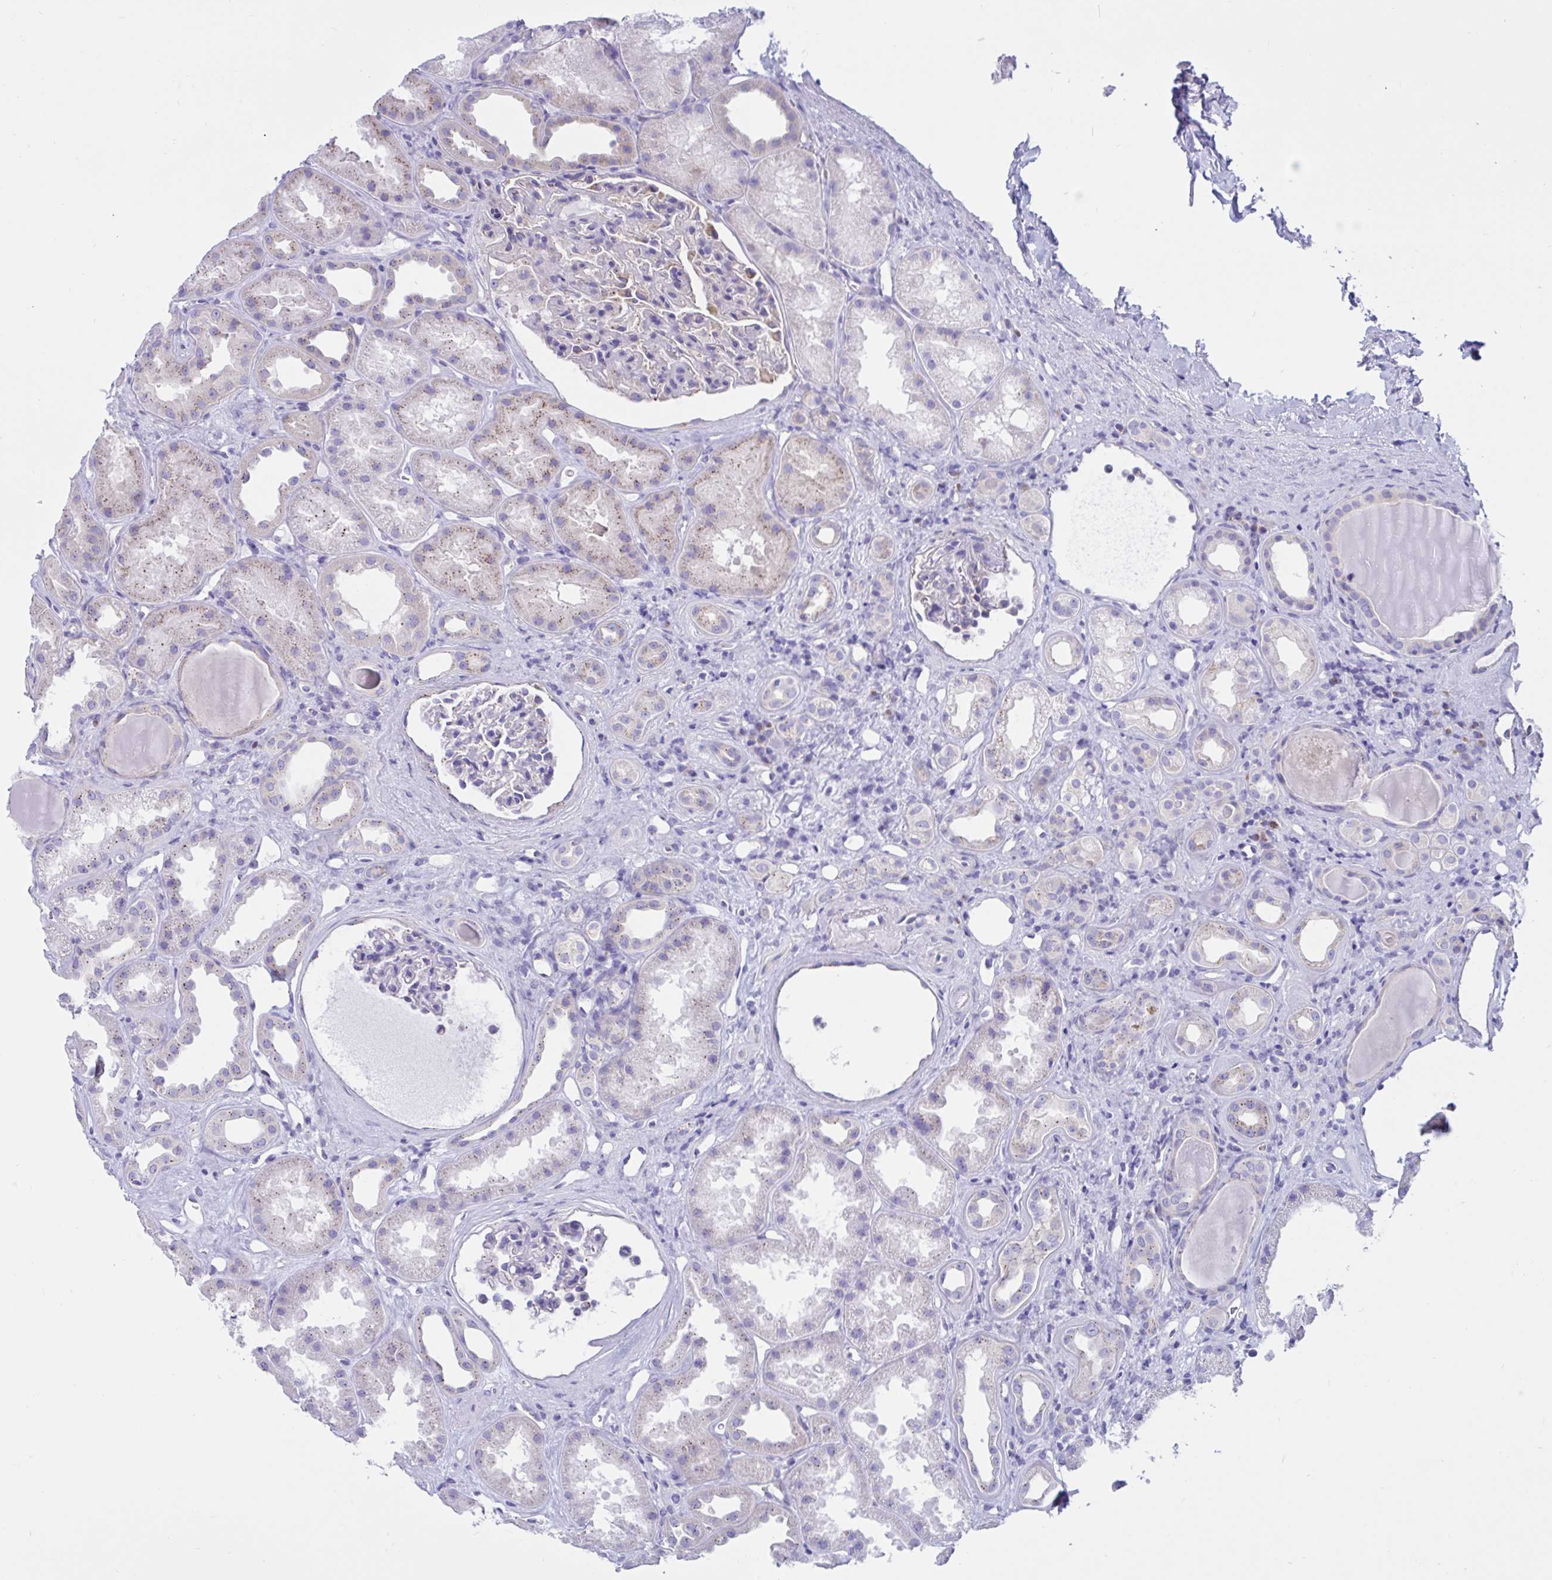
{"staining": {"intensity": "negative", "quantity": "none", "location": "none"}, "tissue": "kidney", "cell_type": "Cells in glomeruli", "image_type": "normal", "snomed": [{"axis": "morphology", "description": "Normal tissue, NOS"}, {"axis": "topography", "description": "Kidney"}], "caption": "High magnification brightfield microscopy of normal kidney stained with DAB (3,3'-diaminobenzidine) (brown) and counterstained with hematoxylin (blue): cells in glomeruli show no significant positivity.", "gene": "RNASE3", "patient": {"sex": "male", "age": 61}}